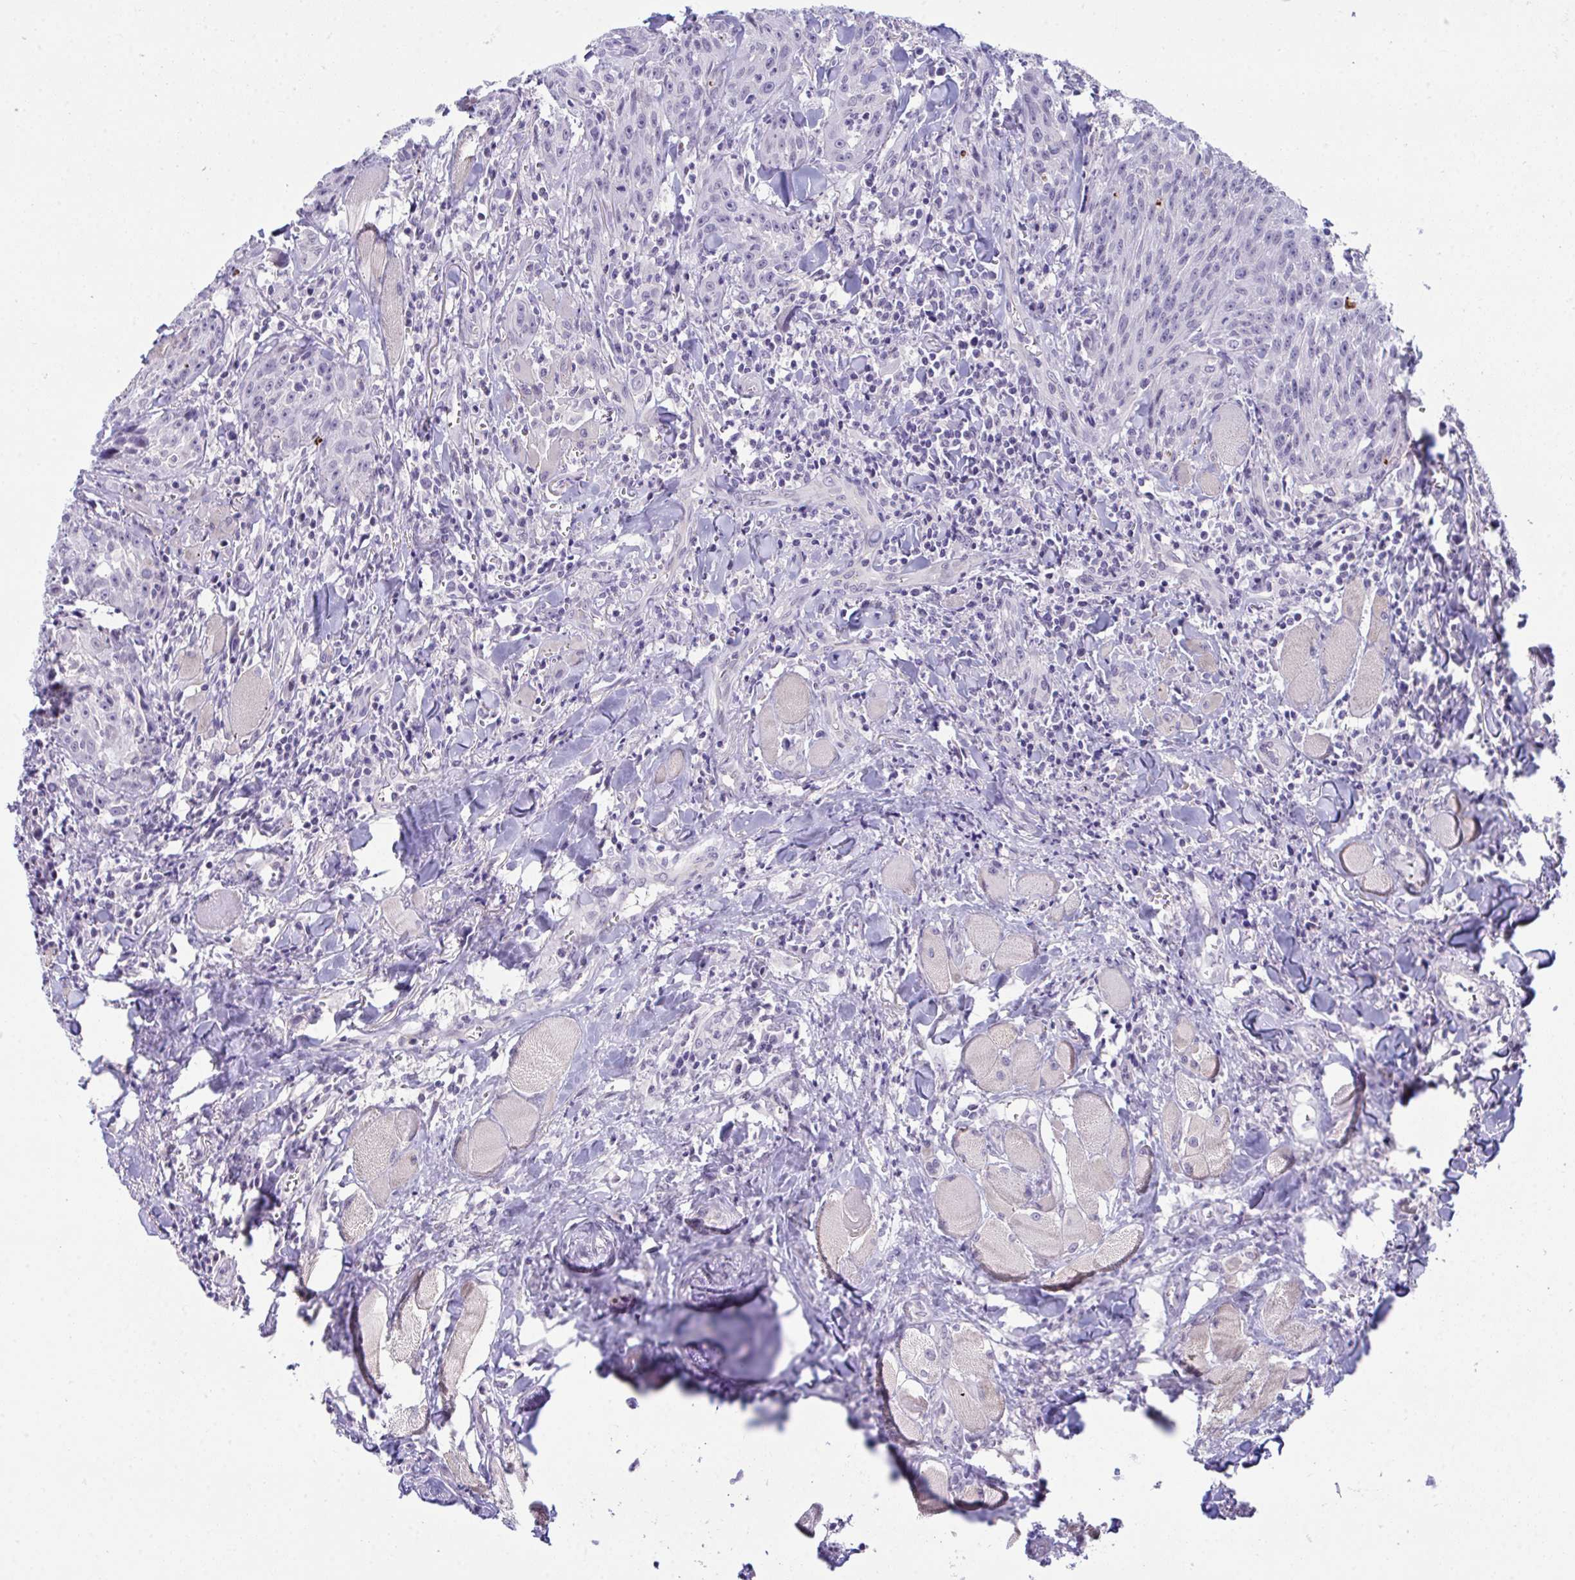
{"staining": {"intensity": "negative", "quantity": "none", "location": "none"}, "tissue": "head and neck cancer", "cell_type": "Tumor cells", "image_type": "cancer", "snomed": [{"axis": "morphology", "description": "Normal tissue, NOS"}, {"axis": "morphology", "description": "Squamous cell carcinoma, NOS"}, {"axis": "topography", "description": "Oral tissue"}, {"axis": "topography", "description": "Head-Neck"}], "caption": "Micrograph shows no protein expression in tumor cells of squamous cell carcinoma (head and neck) tissue.", "gene": "ATP6V0D2", "patient": {"sex": "female", "age": 70}}